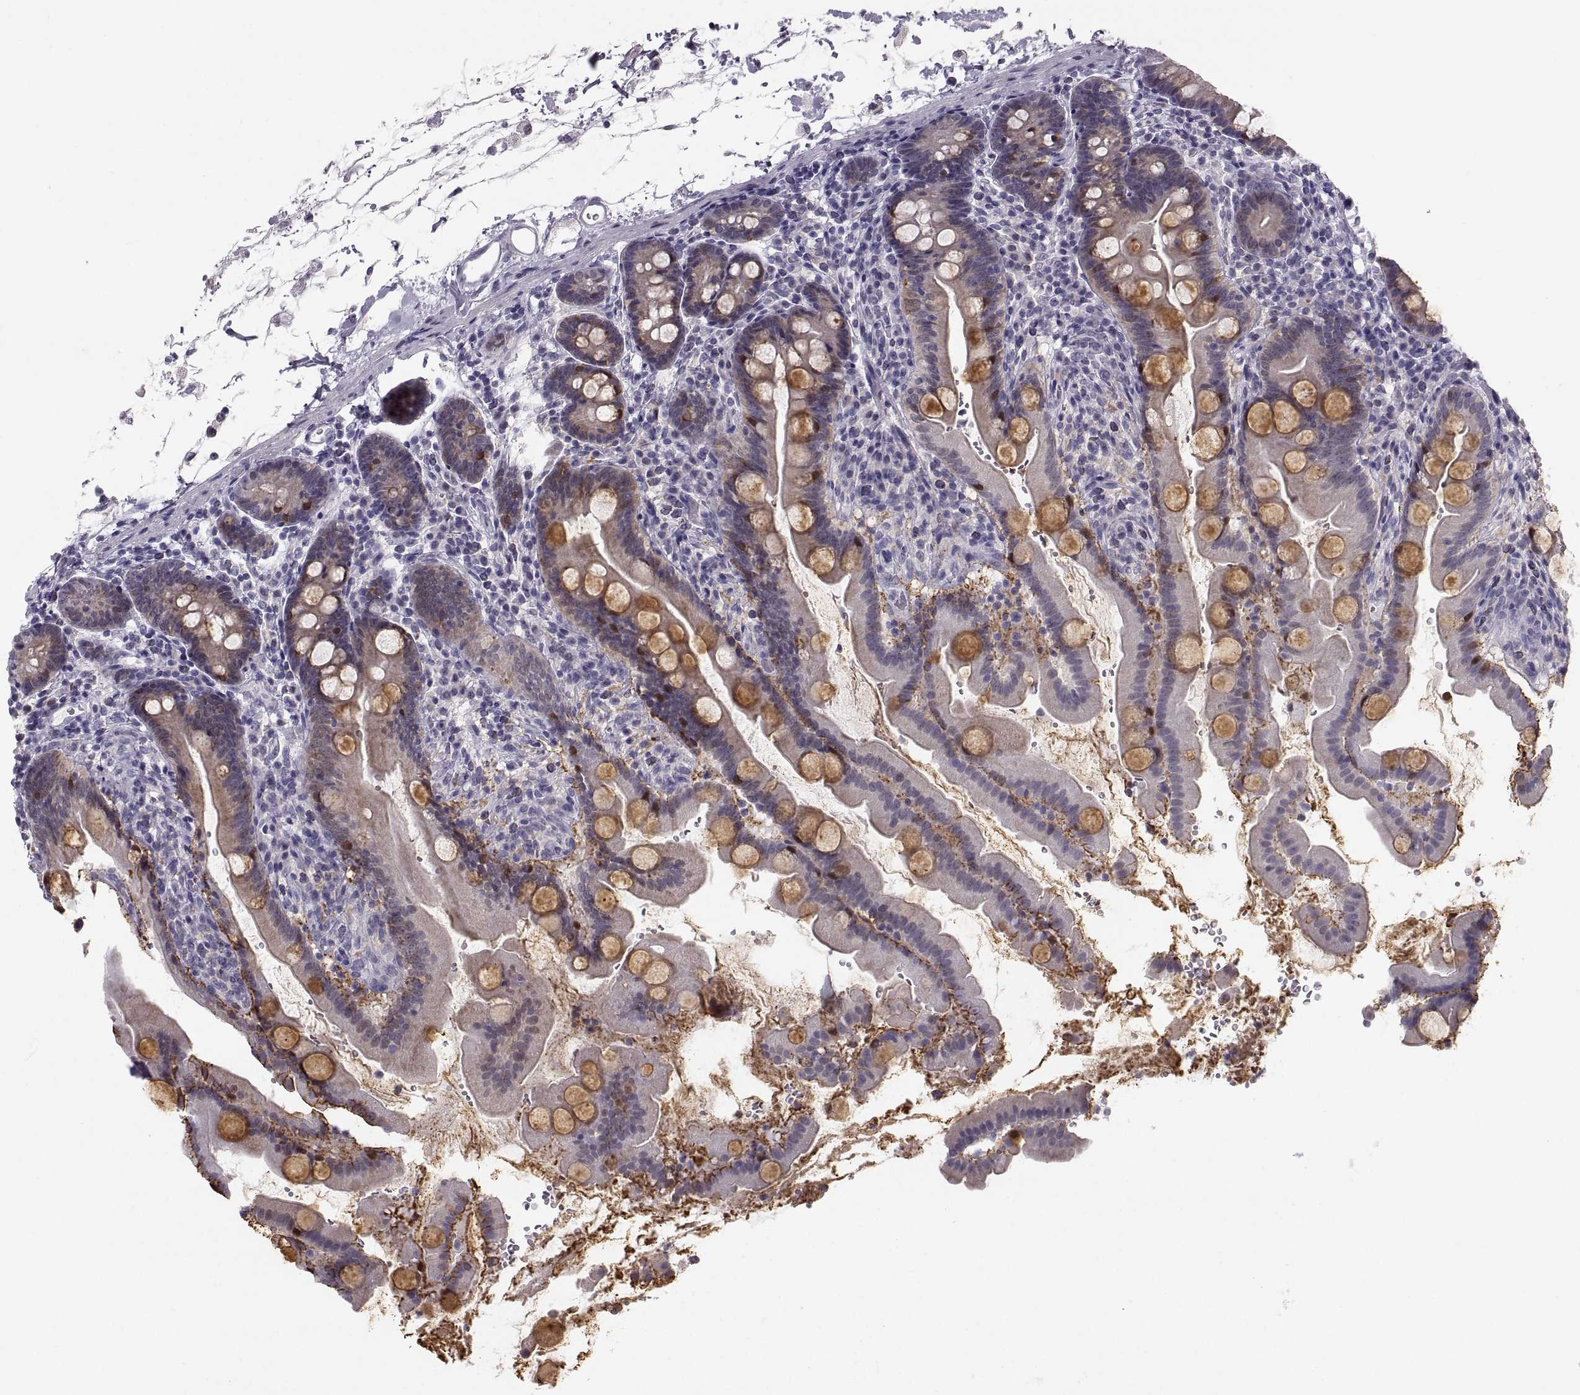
{"staining": {"intensity": "moderate", "quantity": "<25%", "location": "cytoplasmic/membranous"}, "tissue": "small intestine", "cell_type": "Glandular cells", "image_type": "normal", "snomed": [{"axis": "morphology", "description": "Normal tissue, NOS"}, {"axis": "topography", "description": "Small intestine"}], "caption": "This is a photomicrograph of immunohistochemistry (IHC) staining of benign small intestine, which shows moderate expression in the cytoplasmic/membranous of glandular cells.", "gene": "ZNF185", "patient": {"sex": "female", "age": 44}}